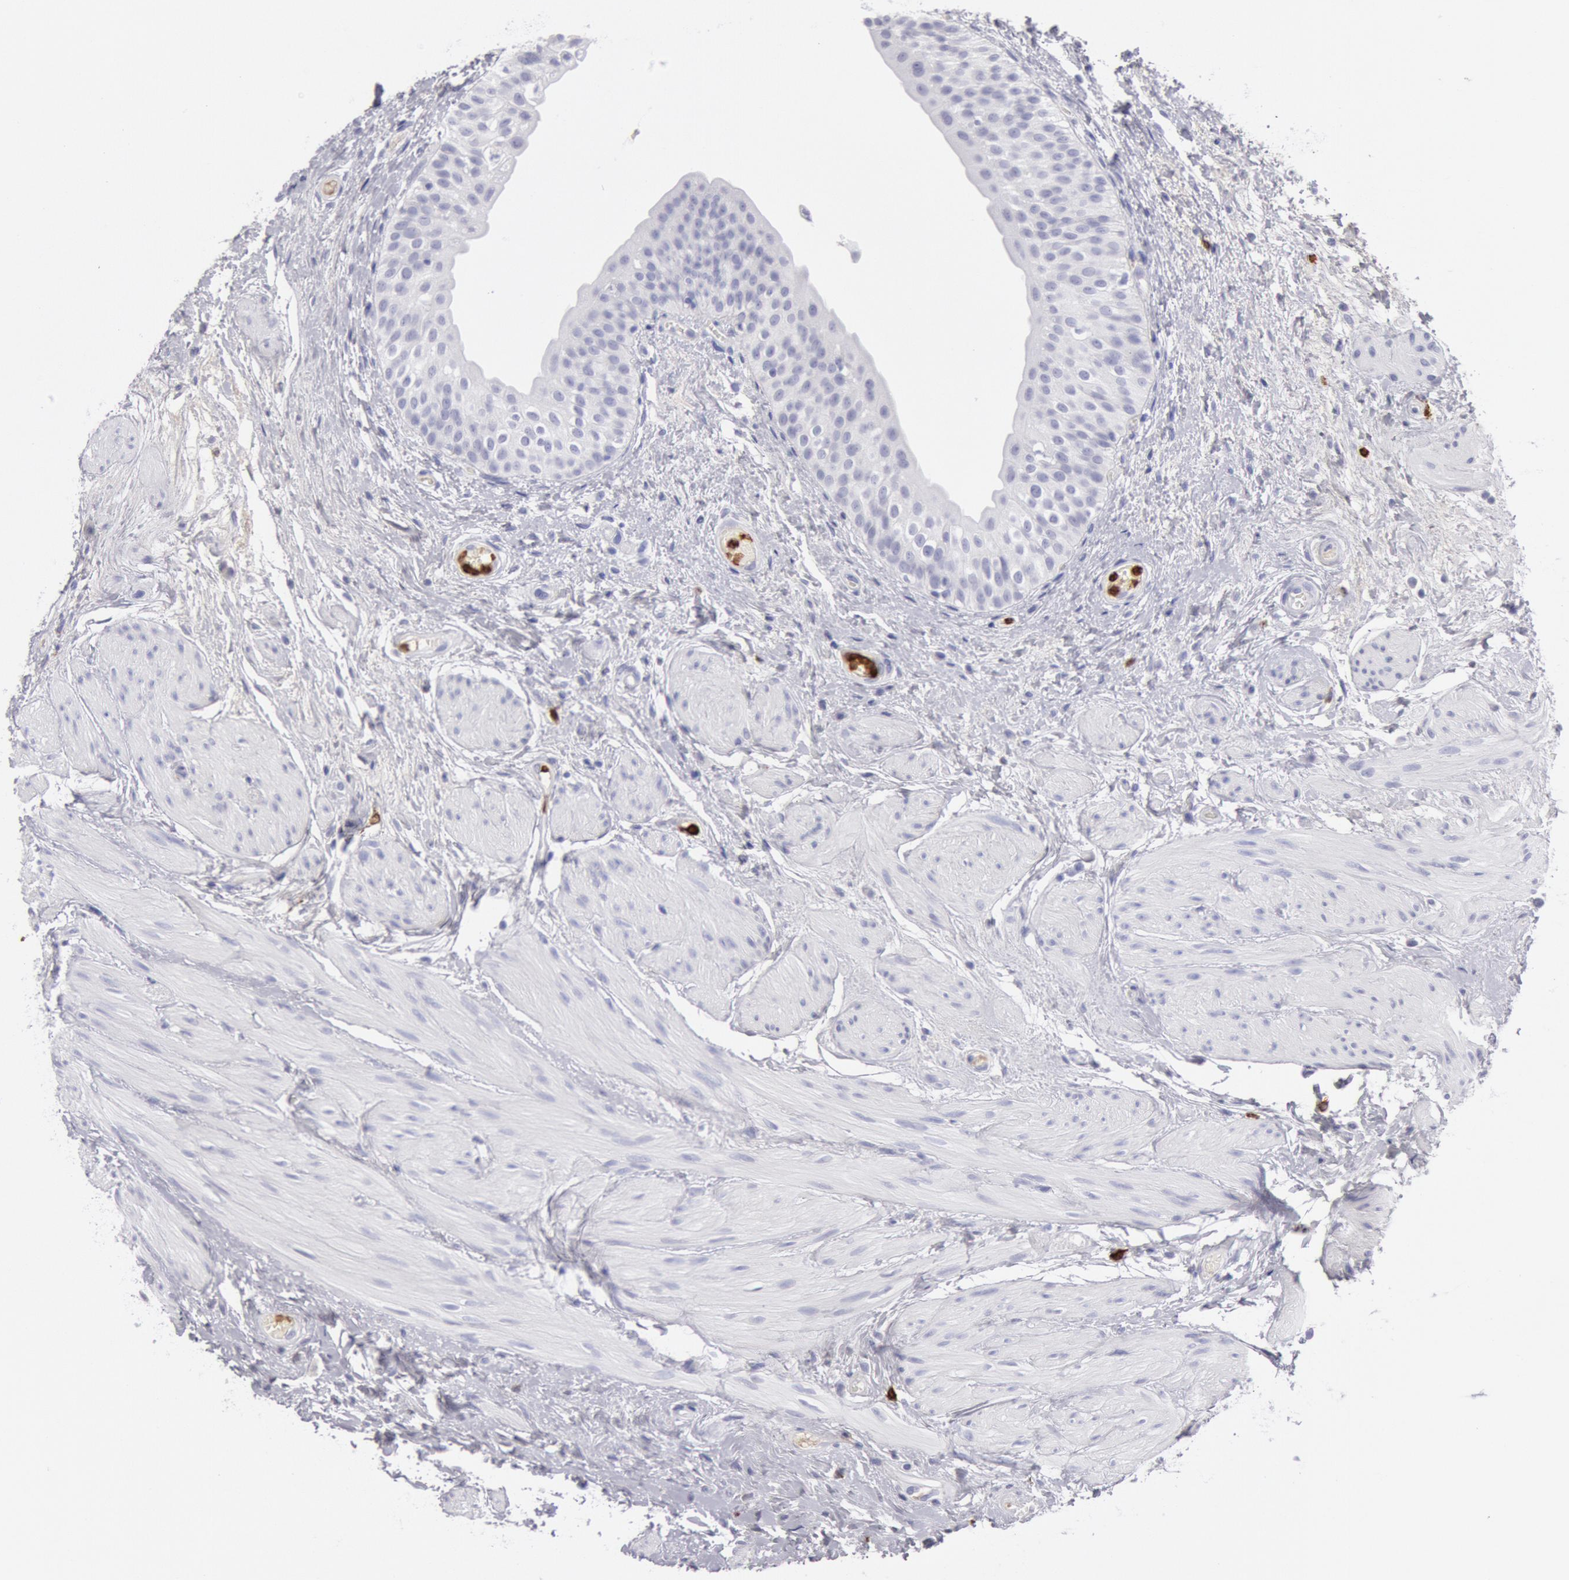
{"staining": {"intensity": "negative", "quantity": "none", "location": "none"}, "tissue": "urinary bladder", "cell_type": "Urothelial cells", "image_type": "normal", "snomed": [{"axis": "morphology", "description": "Normal tissue, NOS"}, {"axis": "topography", "description": "Urinary bladder"}], "caption": "Immunohistochemical staining of benign human urinary bladder displays no significant positivity in urothelial cells. Brightfield microscopy of immunohistochemistry stained with DAB (brown) and hematoxylin (blue), captured at high magnification.", "gene": "FCN1", "patient": {"sex": "female", "age": 55}}